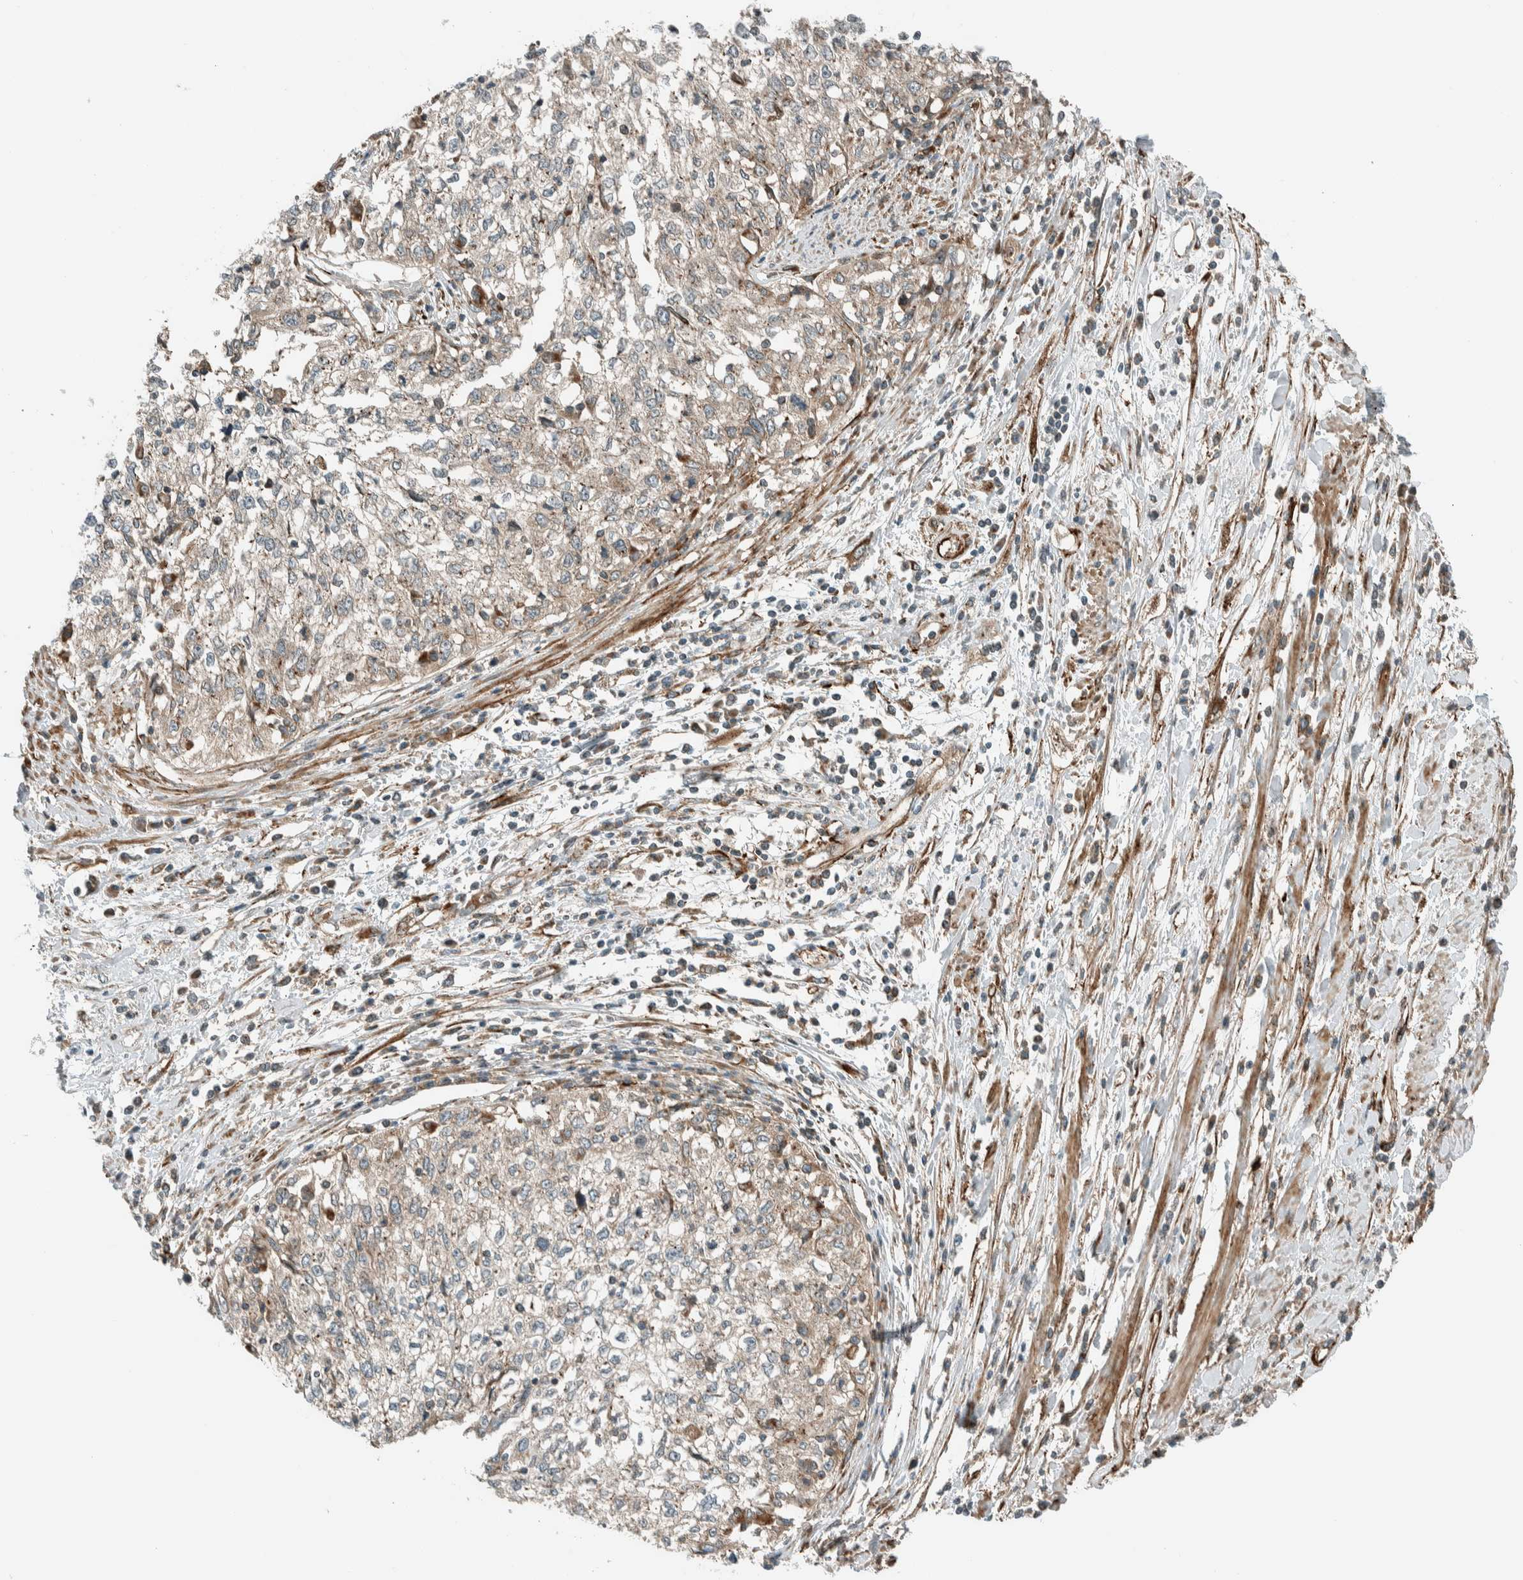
{"staining": {"intensity": "weak", "quantity": "<25%", "location": "cytoplasmic/membranous"}, "tissue": "cervical cancer", "cell_type": "Tumor cells", "image_type": "cancer", "snomed": [{"axis": "morphology", "description": "Squamous cell carcinoma, NOS"}, {"axis": "topography", "description": "Cervix"}], "caption": "This histopathology image is of cervical squamous cell carcinoma stained with IHC to label a protein in brown with the nuclei are counter-stained blue. There is no staining in tumor cells.", "gene": "EXOC7", "patient": {"sex": "female", "age": 57}}